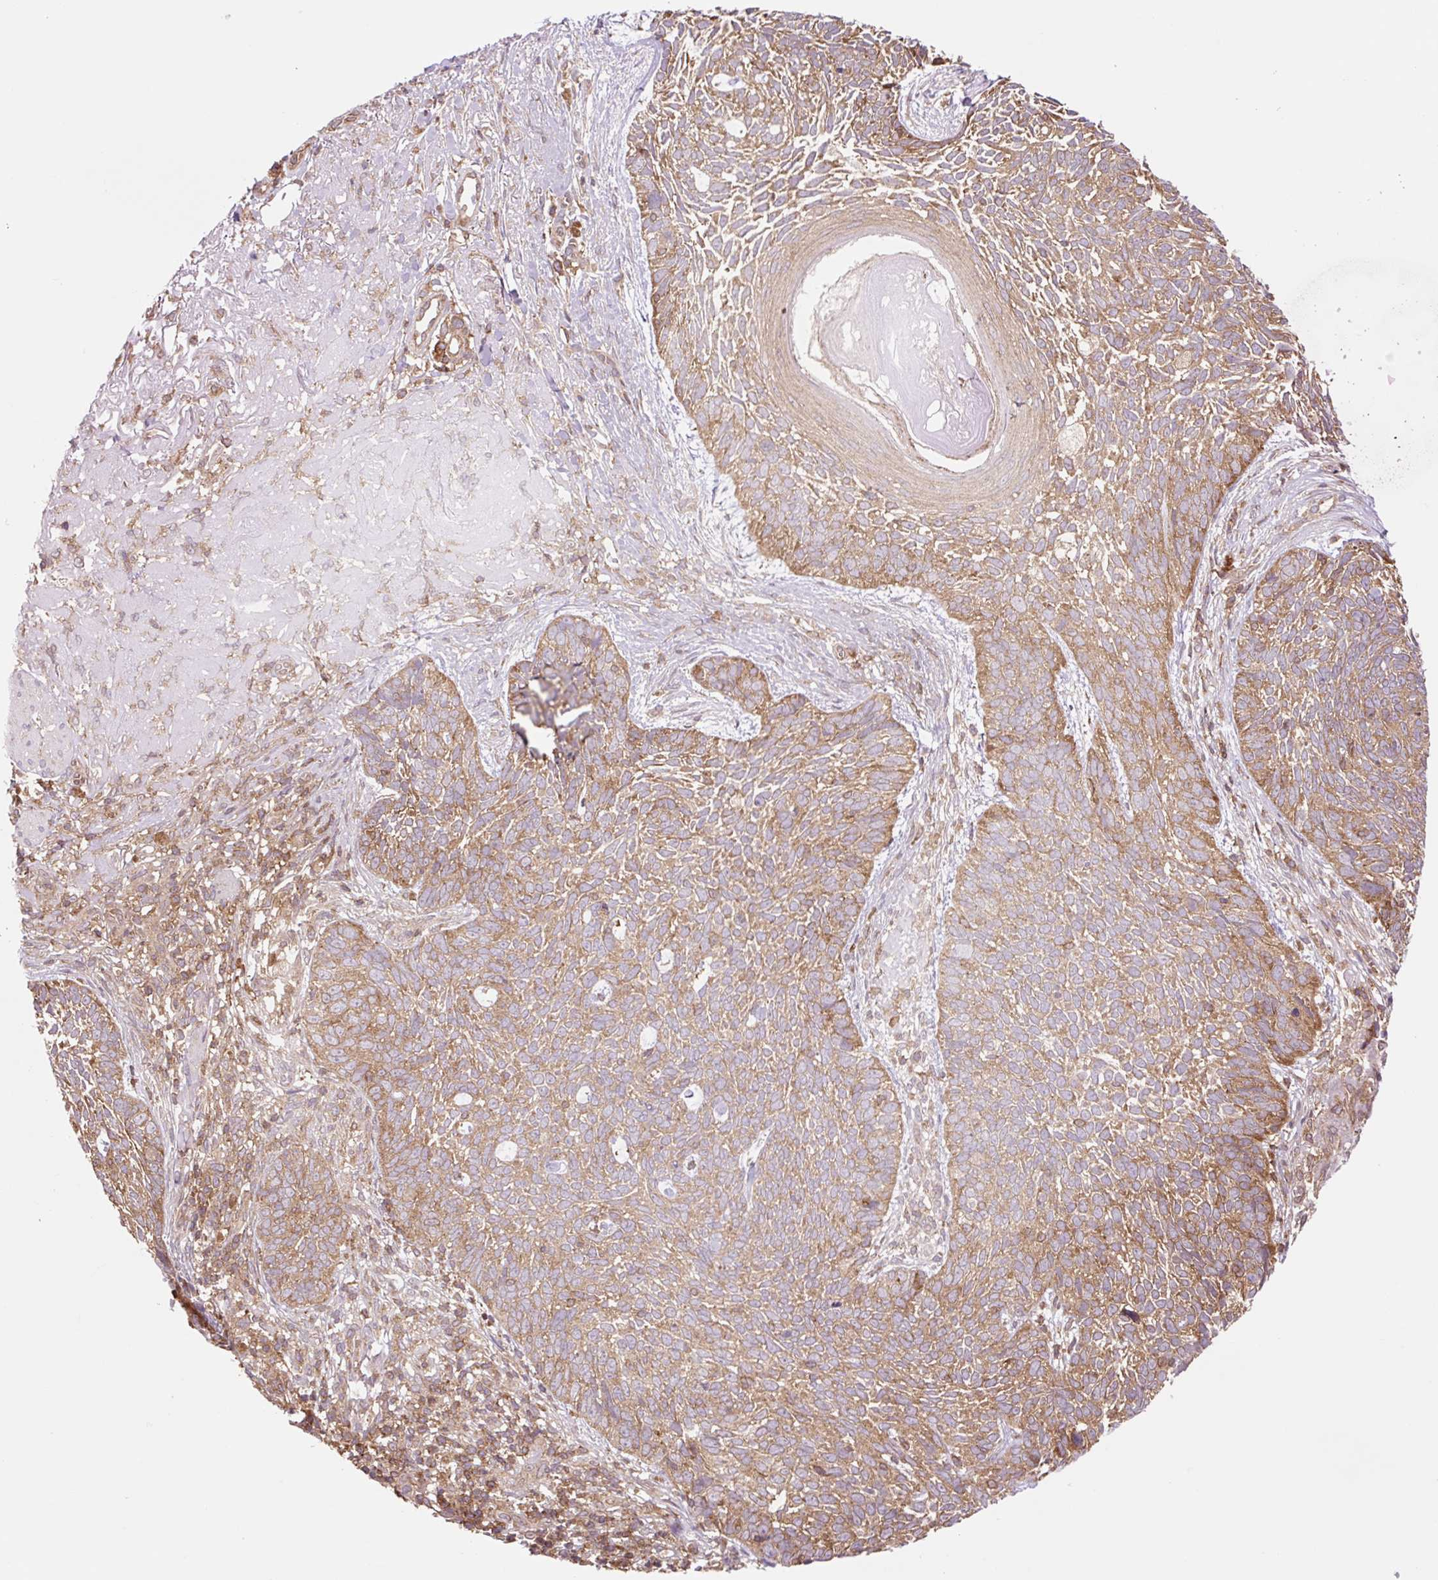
{"staining": {"intensity": "moderate", "quantity": ">75%", "location": "cytoplasmic/membranous"}, "tissue": "skin cancer", "cell_type": "Tumor cells", "image_type": "cancer", "snomed": [{"axis": "morphology", "description": "Basal cell carcinoma"}, {"axis": "topography", "description": "Skin"}, {"axis": "topography", "description": "Skin of face"}], "caption": "Skin cancer (basal cell carcinoma) stained with a brown dye exhibits moderate cytoplasmic/membranous positive staining in approximately >75% of tumor cells.", "gene": "VPS4A", "patient": {"sex": "female", "age": 95}}